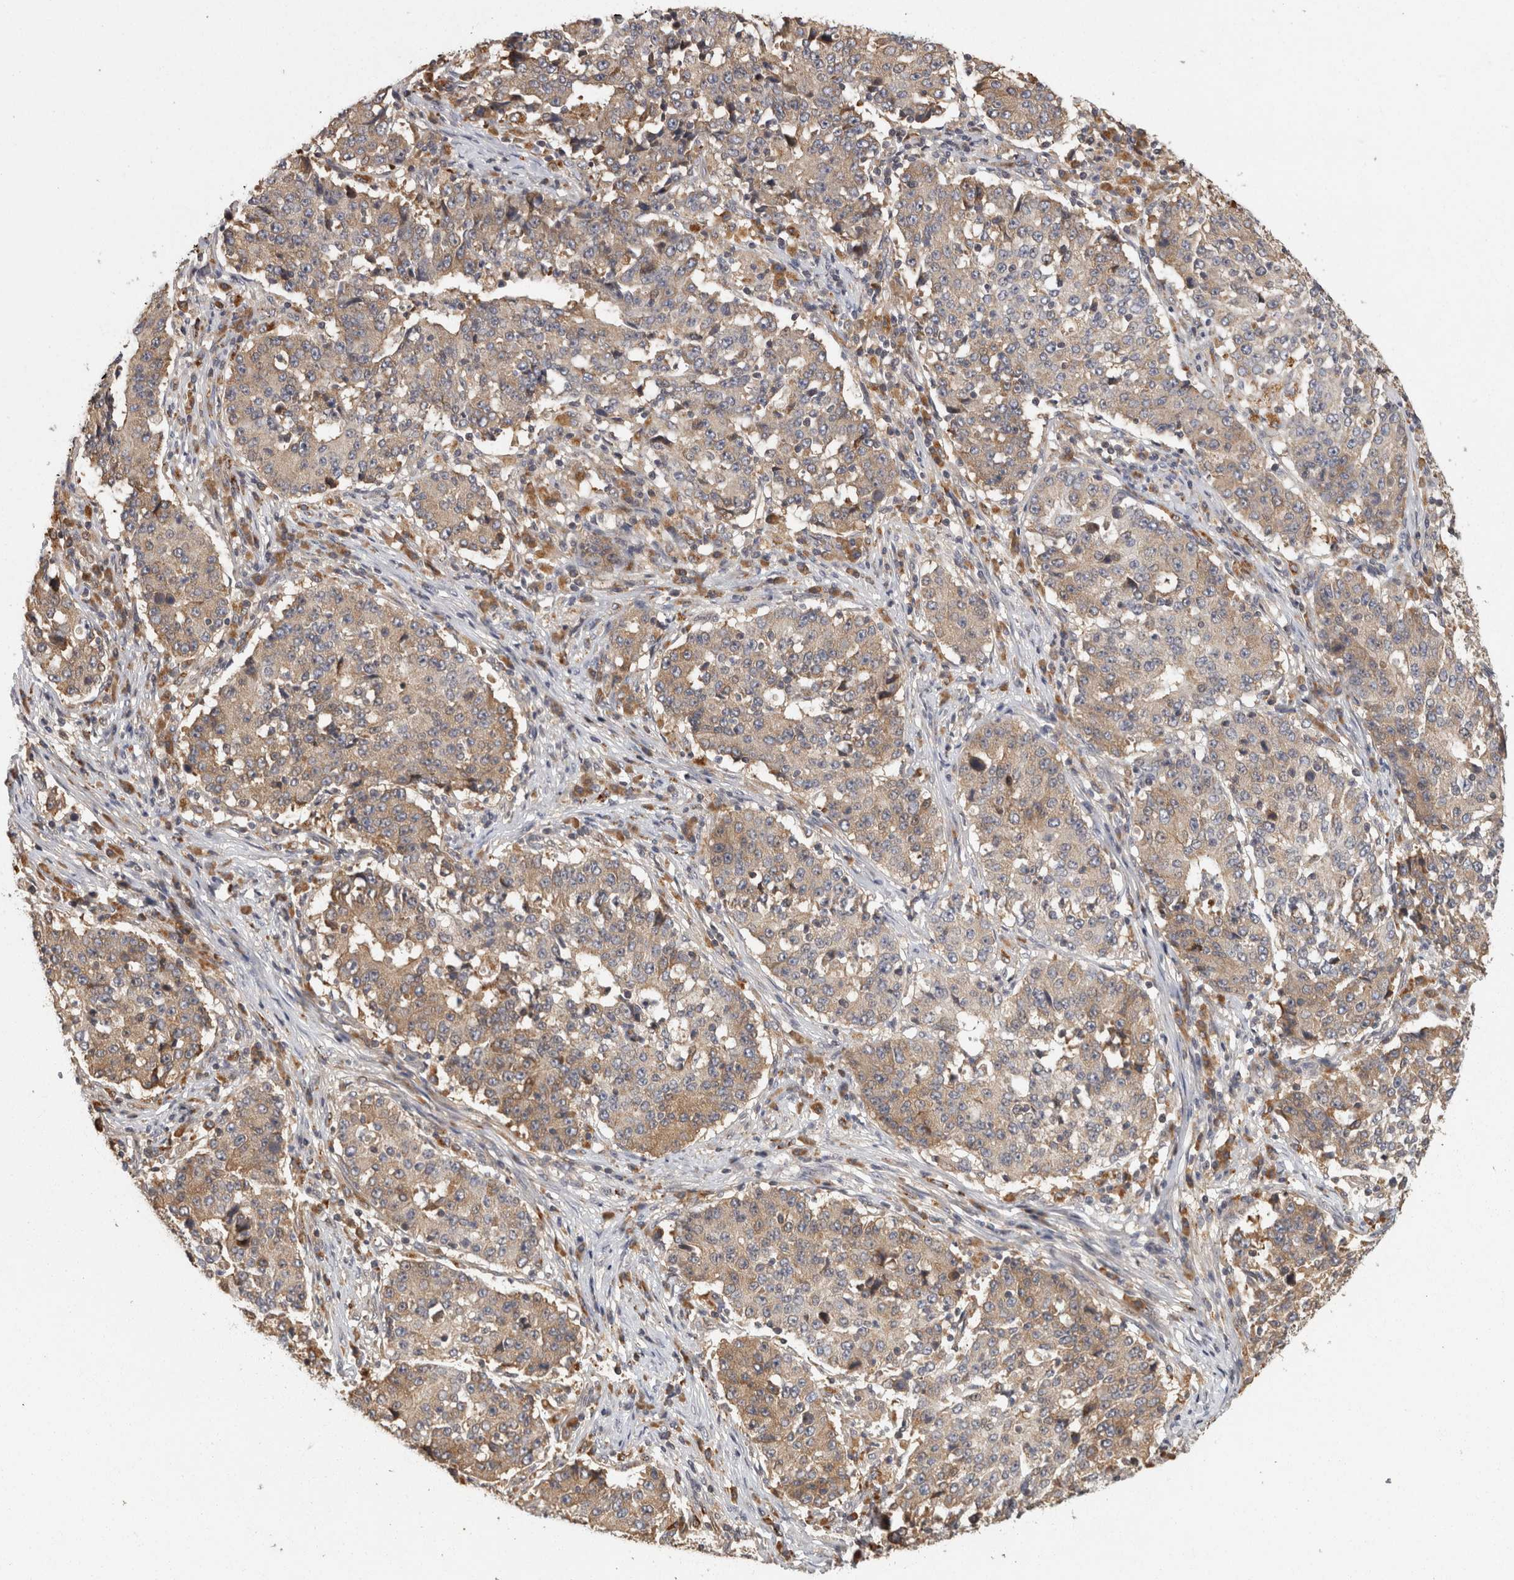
{"staining": {"intensity": "weak", "quantity": "25%-75%", "location": "cytoplasmic/membranous"}, "tissue": "stomach cancer", "cell_type": "Tumor cells", "image_type": "cancer", "snomed": [{"axis": "morphology", "description": "Adenocarcinoma, NOS"}, {"axis": "topography", "description": "Stomach"}], "caption": "Protein expression analysis of human stomach adenocarcinoma reveals weak cytoplasmic/membranous positivity in about 25%-75% of tumor cells.", "gene": "ACAT2", "patient": {"sex": "male", "age": 59}}